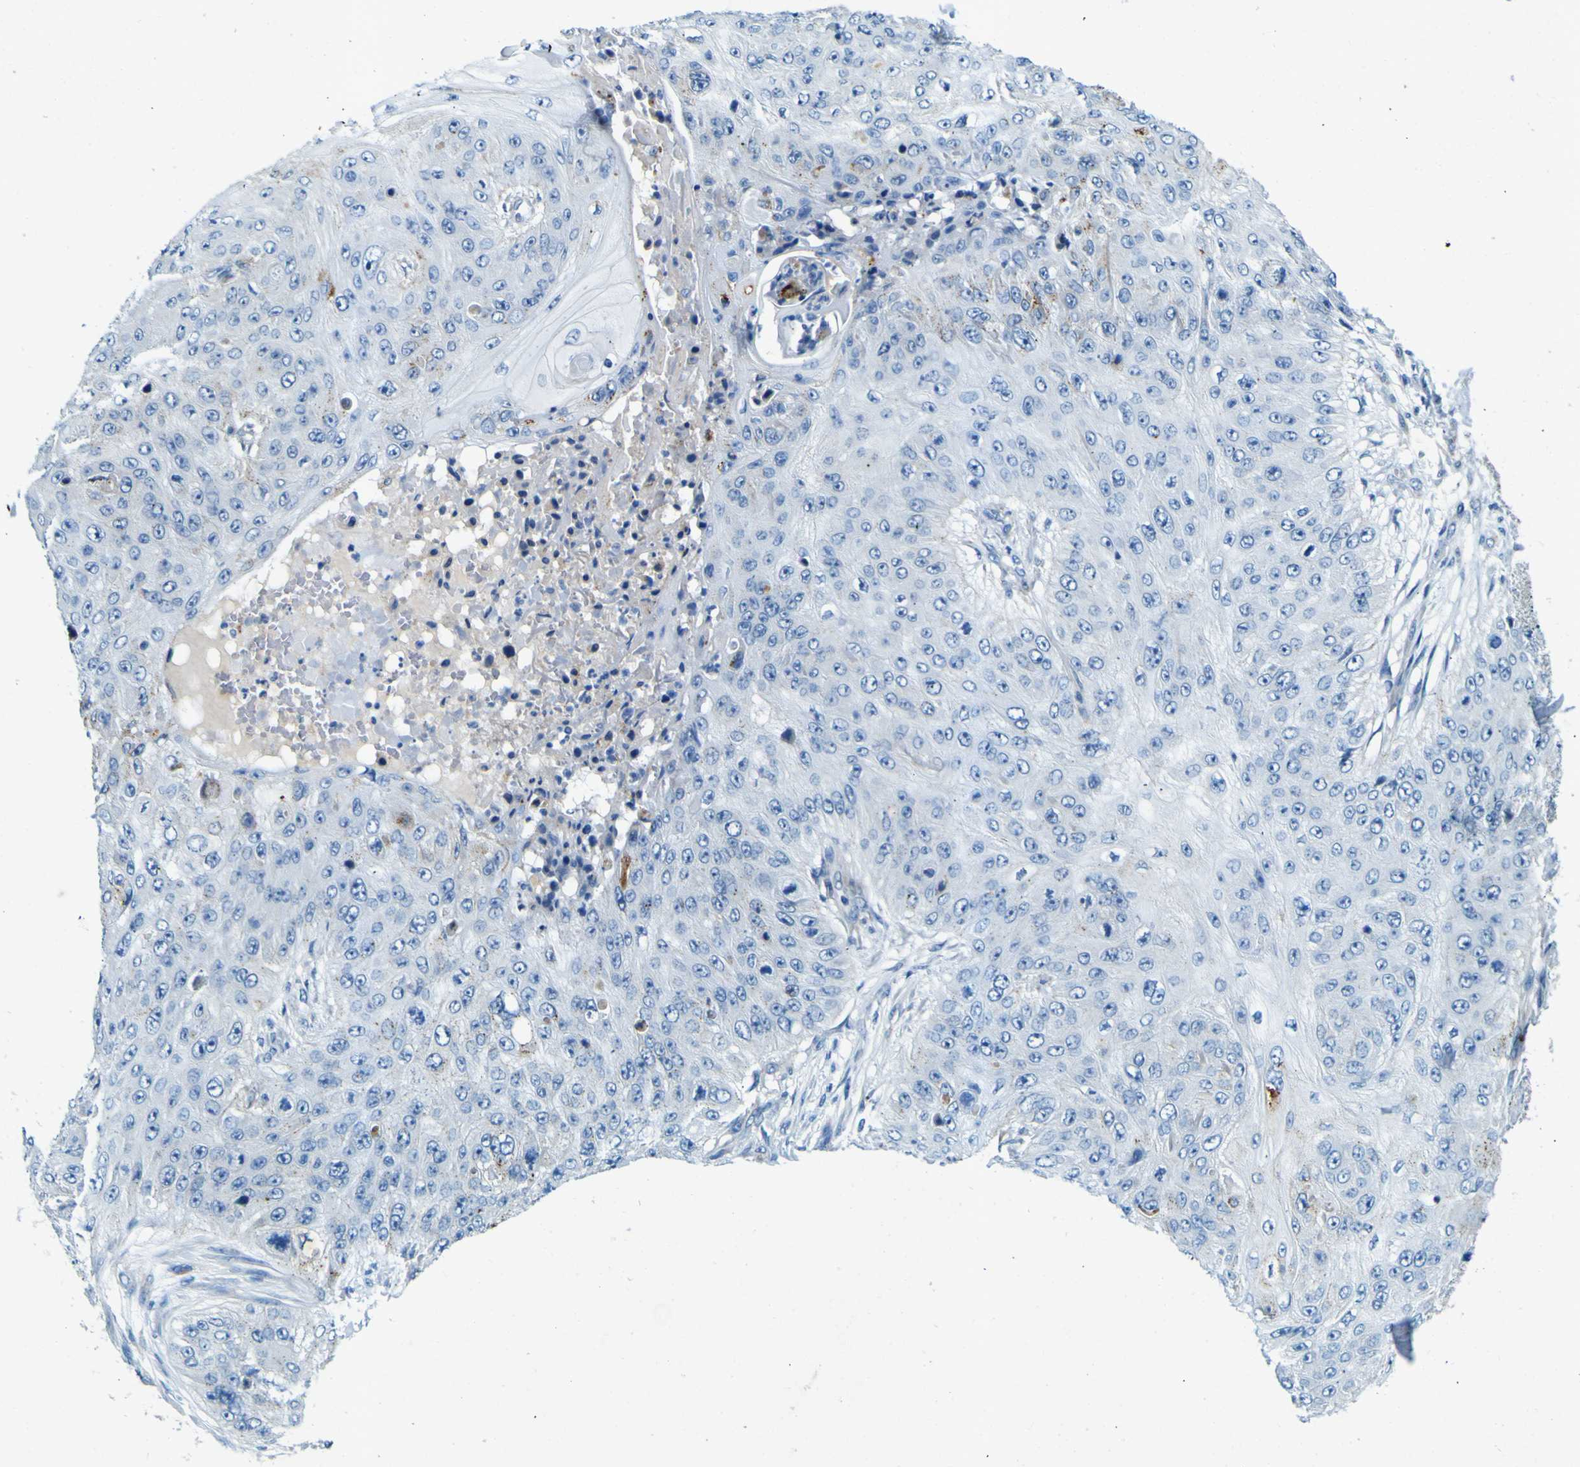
{"staining": {"intensity": "negative", "quantity": "none", "location": "none"}, "tissue": "skin cancer", "cell_type": "Tumor cells", "image_type": "cancer", "snomed": [{"axis": "morphology", "description": "Squamous cell carcinoma, NOS"}, {"axis": "topography", "description": "Skin"}], "caption": "Micrograph shows no protein staining in tumor cells of skin cancer tissue.", "gene": "PDE9A", "patient": {"sex": "female", "age": 80}}